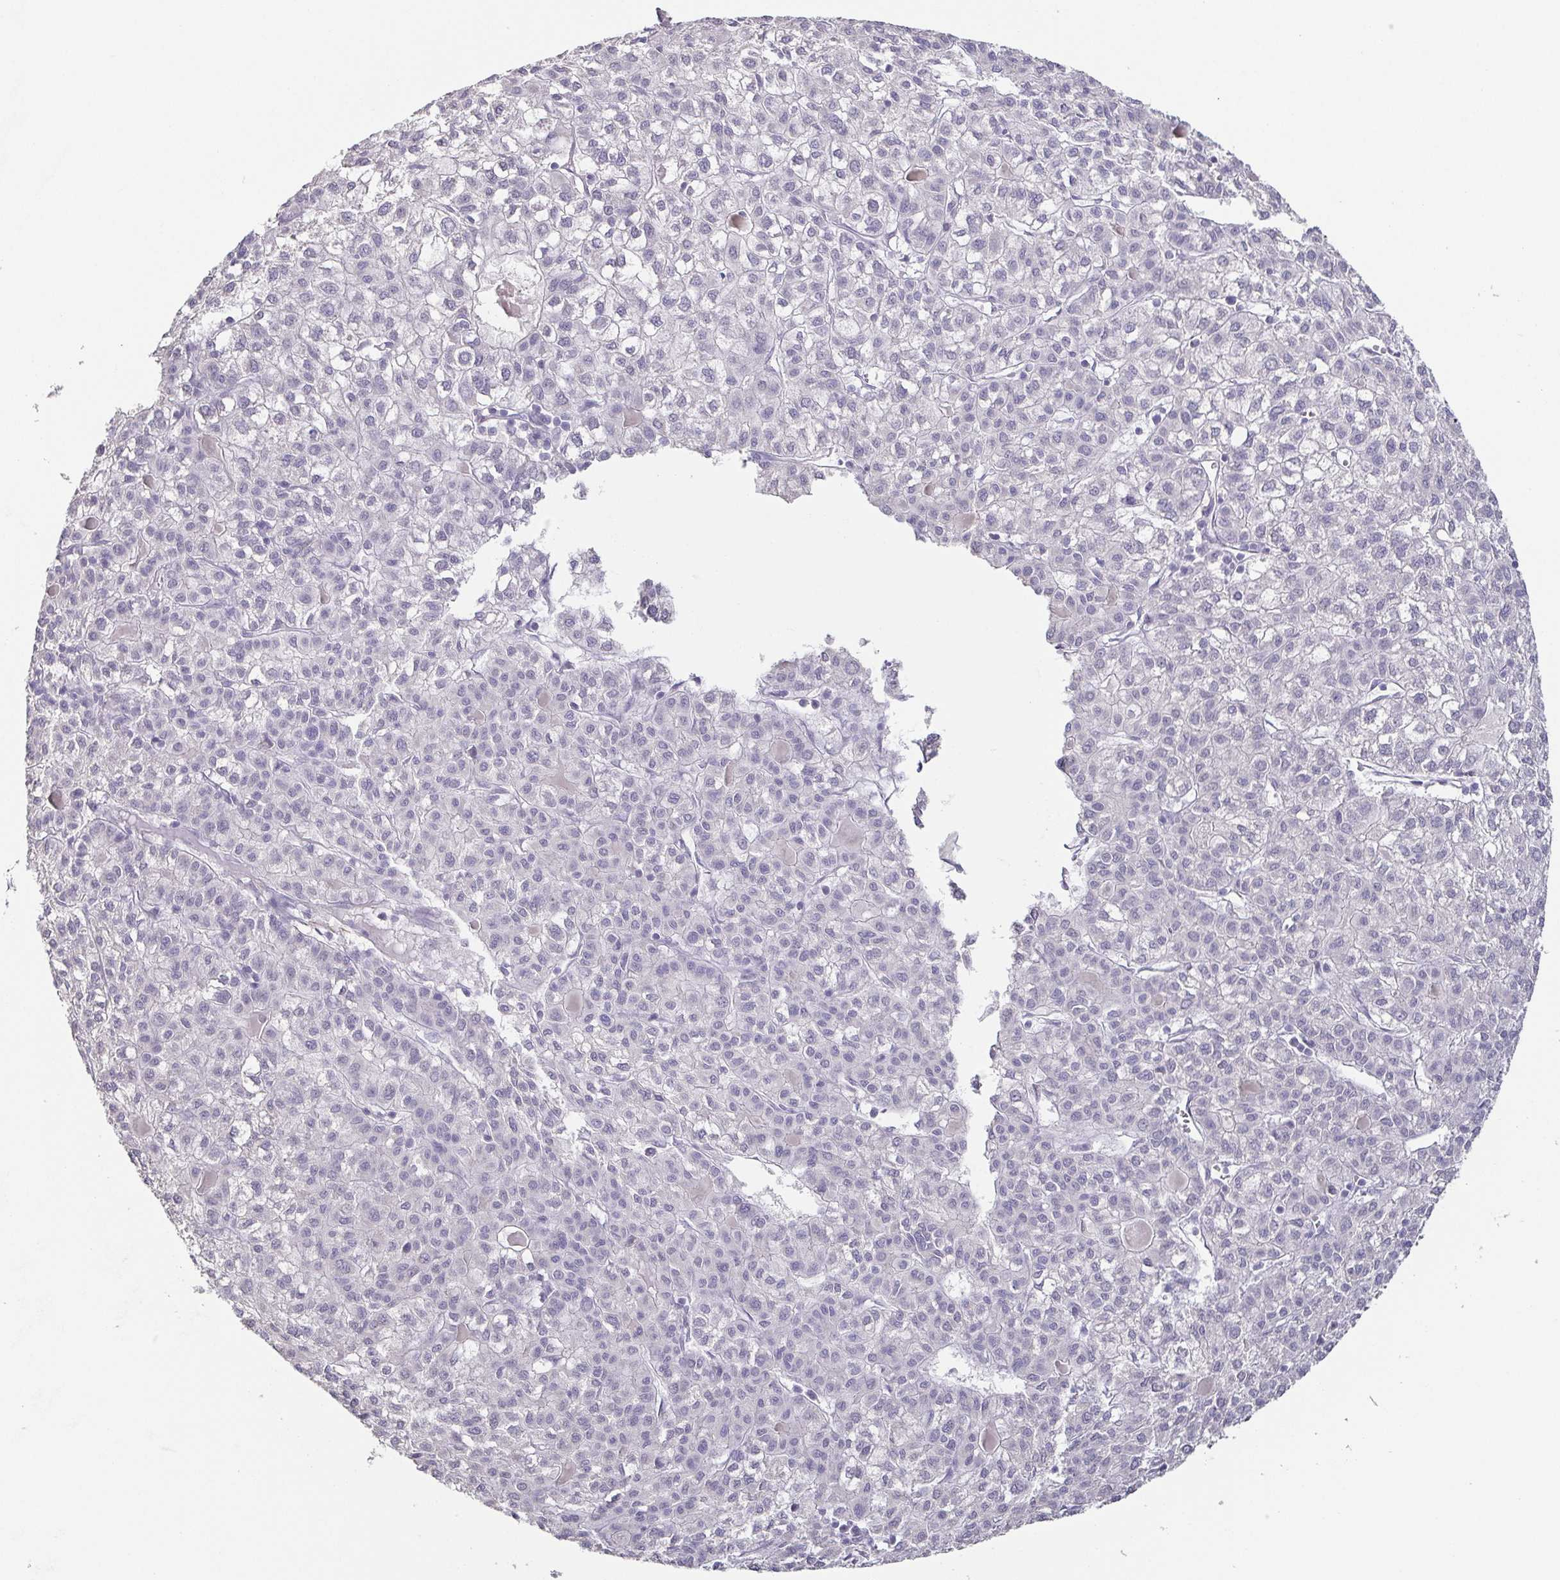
{"staining": {"intensity": "negative", "quantity": "none", "location": "none"}, "tissue": "liver cancer", "cell_type": "Tumor cells", "image_type": "cancer", "snomed": [{"axis": "morphology", "description": "Carcinoma, Hepatocellular, NOS"}, {"axis": "topography", "description": "Liver"}], "caption": "This micrograph is of hepatocellular carcinoma (liver) stained with immunohistochemistry (IHC) to label a protein in brown with the nuclei are counter-stained blue. There is no staining in tumor cells.", "gene": "NEFH", "patient": {"sex": "female", "age": 43}}